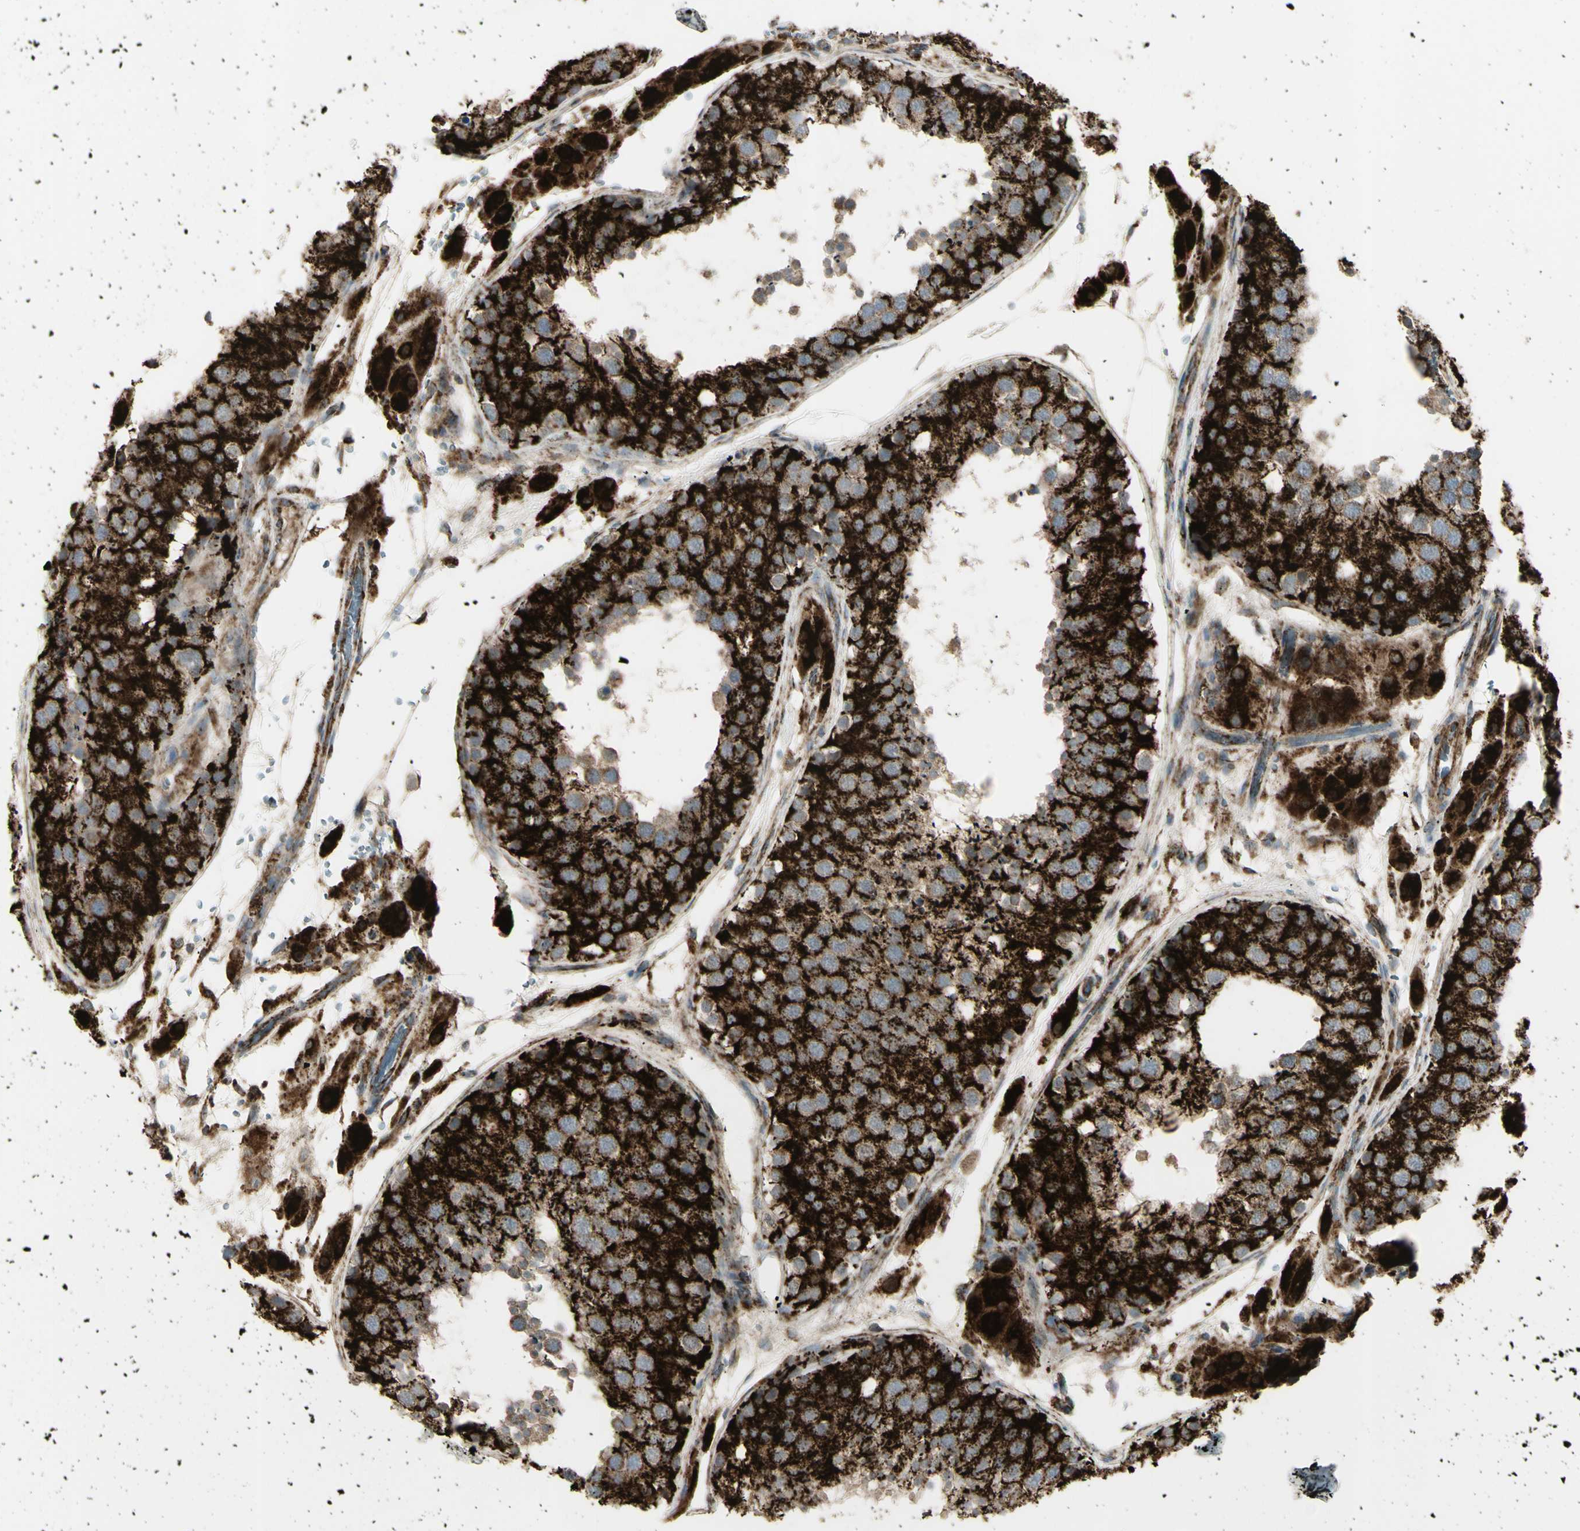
{"staining": {"intensity": "strong", "quantity": ">75%", "location": "cytoplasmic/membranous"}, "tissue": "testis", "cell_type": "Cells in seminiferous ducts", "image_type": "normal", "snomed": [{"axis": "morphology", "description": "Normal tissue, NOS"}, {"axis": "topography", "description": "Testis"}], "caption": "Normal testis exhibits strong cytoplasmic/membranous expression in approximately >75% of cells in seminiferous ducts, visualized by immunohistochemistry.", "gene": "CYB5R1", "patient": {"sex": "male", "age": 26}}